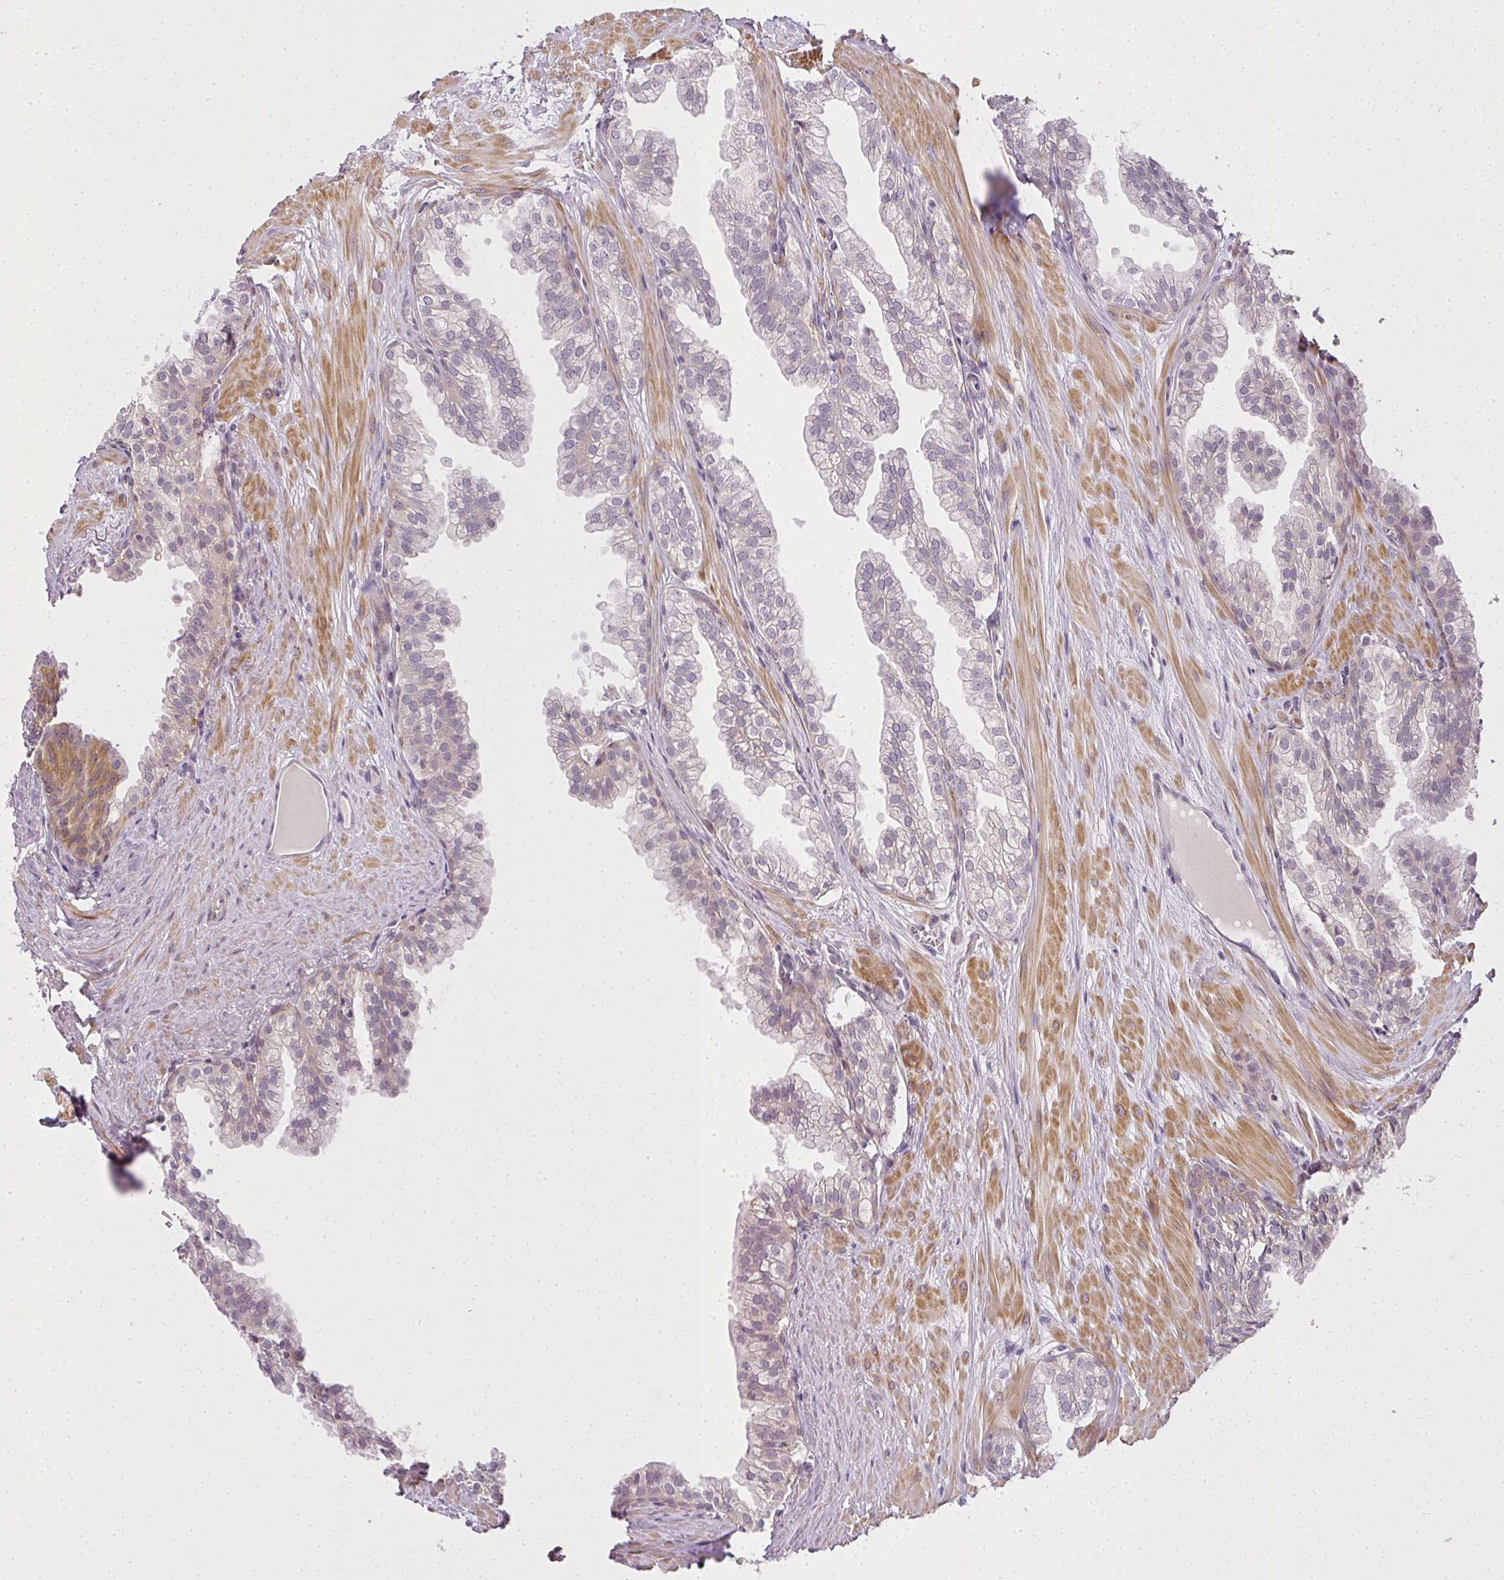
{"staining": {"intensity": "weak", "quantity": "<25%", "location": "cytoplasmic/membranous"}, "tissue": "prostate", "cell_type": "Glandular cells", "image_type": "normal", "snomed": [{"axis": "morphology", "description": "Normal tissue, NOS"}, {"axis": "topography", "description": "Prostate"}, {"axis": "topography", "description": "Peripheral nerve tissue"}], "caption": "This is a image of IHC staining of unremarkable prostate, which shows no staining in glandular cells.", "gene": "MED19", "patient": {"sex": "male", "age": 55}}